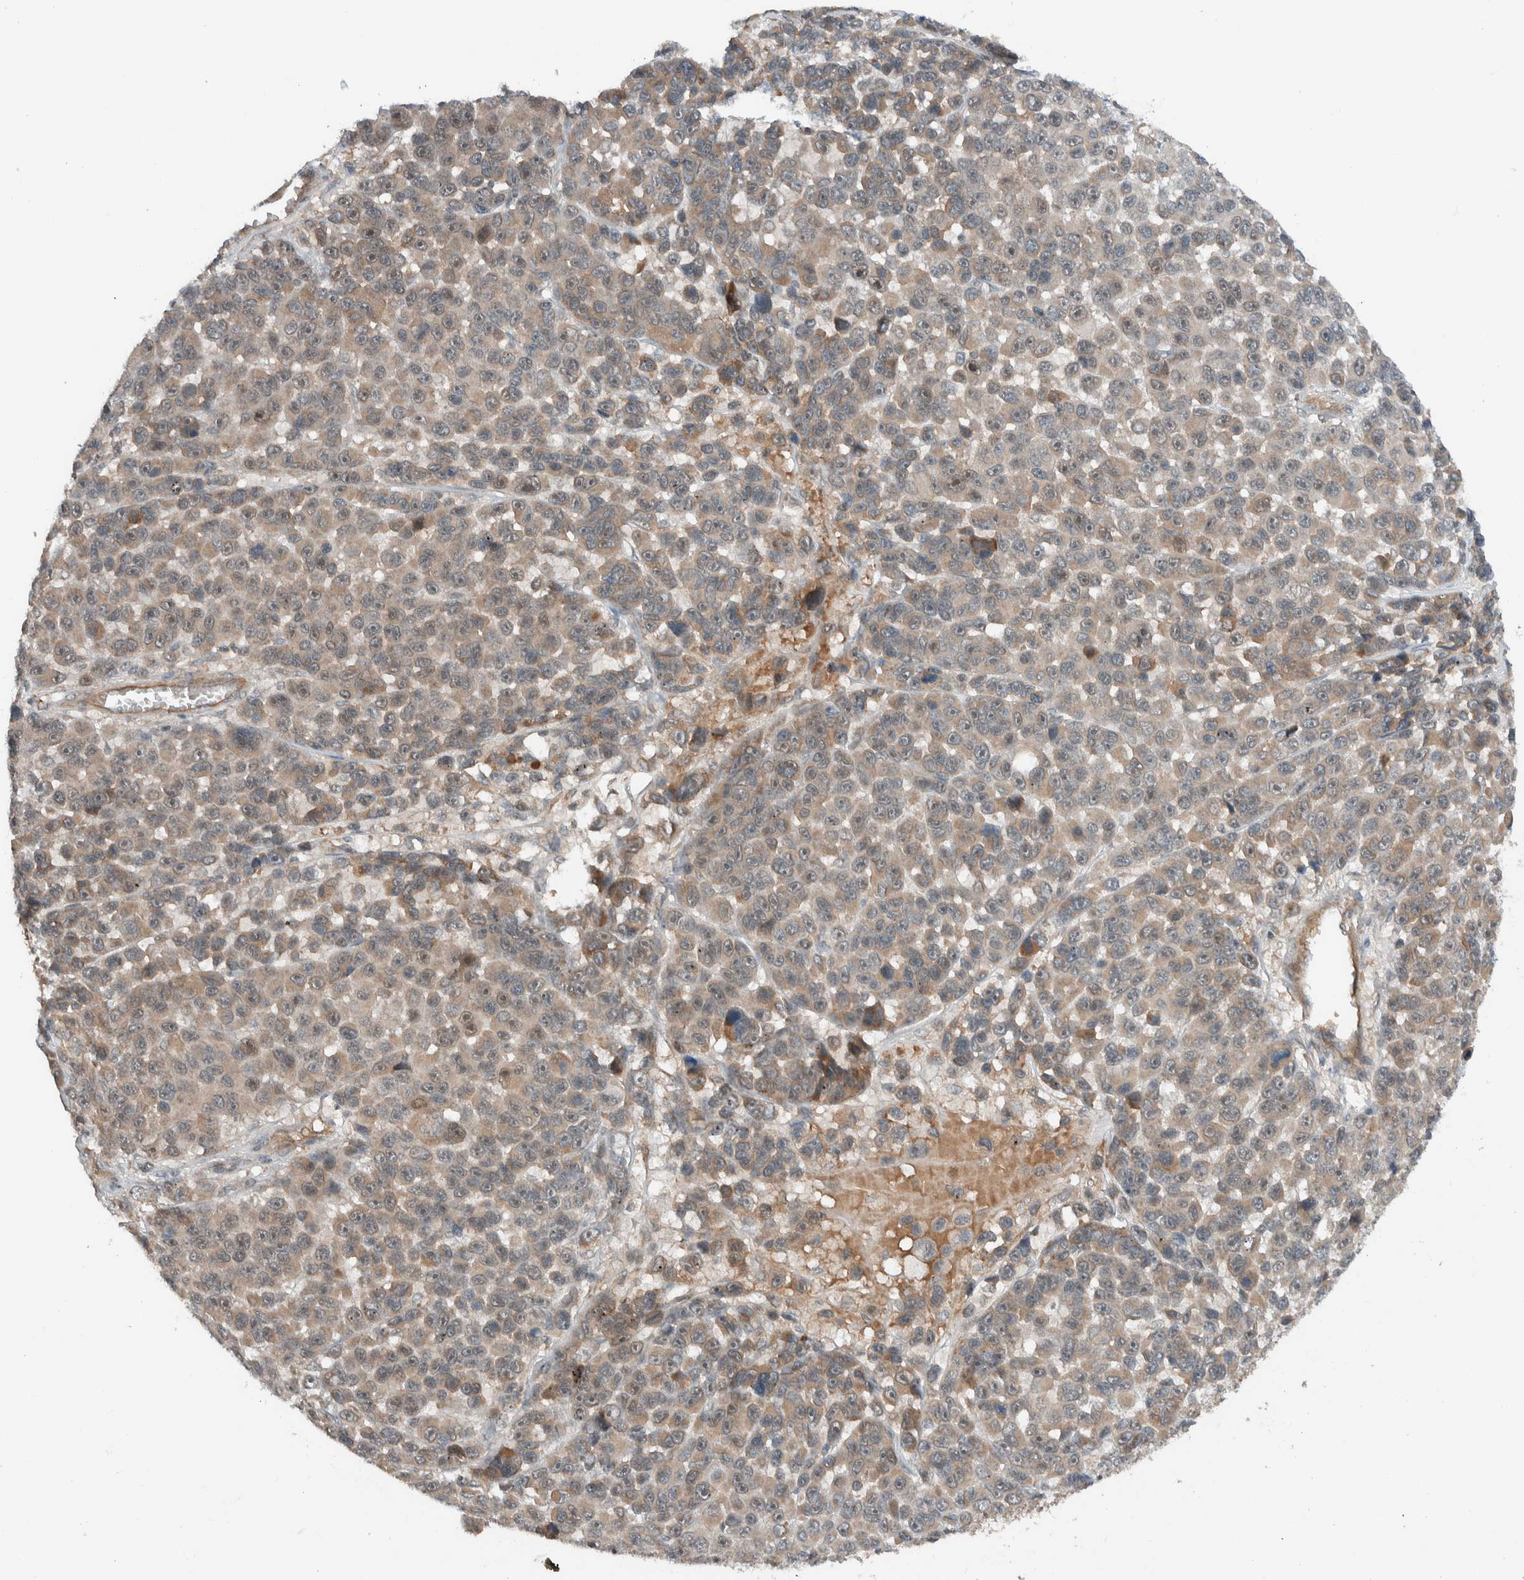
{"staining": {"intensity": "weak", "quantity": ">75%", "location": "cytoplasmic/membranous"}, "tissue": "melanoma", "cell_type": "Tumor cells", "image_type": "cancer", "snomed": [{"axis": "morphology", "description": "Malignant melanoma, NOS"}, {"axis": "topography", "description": "Skin"}], "caption": "Immunohistochemistry (DAB (3,3'-diaminobenzidine)) staining of melanoma demonstrates weak cytoplasmic/membranous protein staining in approximately >75% of tumor cells.", "gene": "ARMC7", "patient": {"sex": "male", "age": 53}}